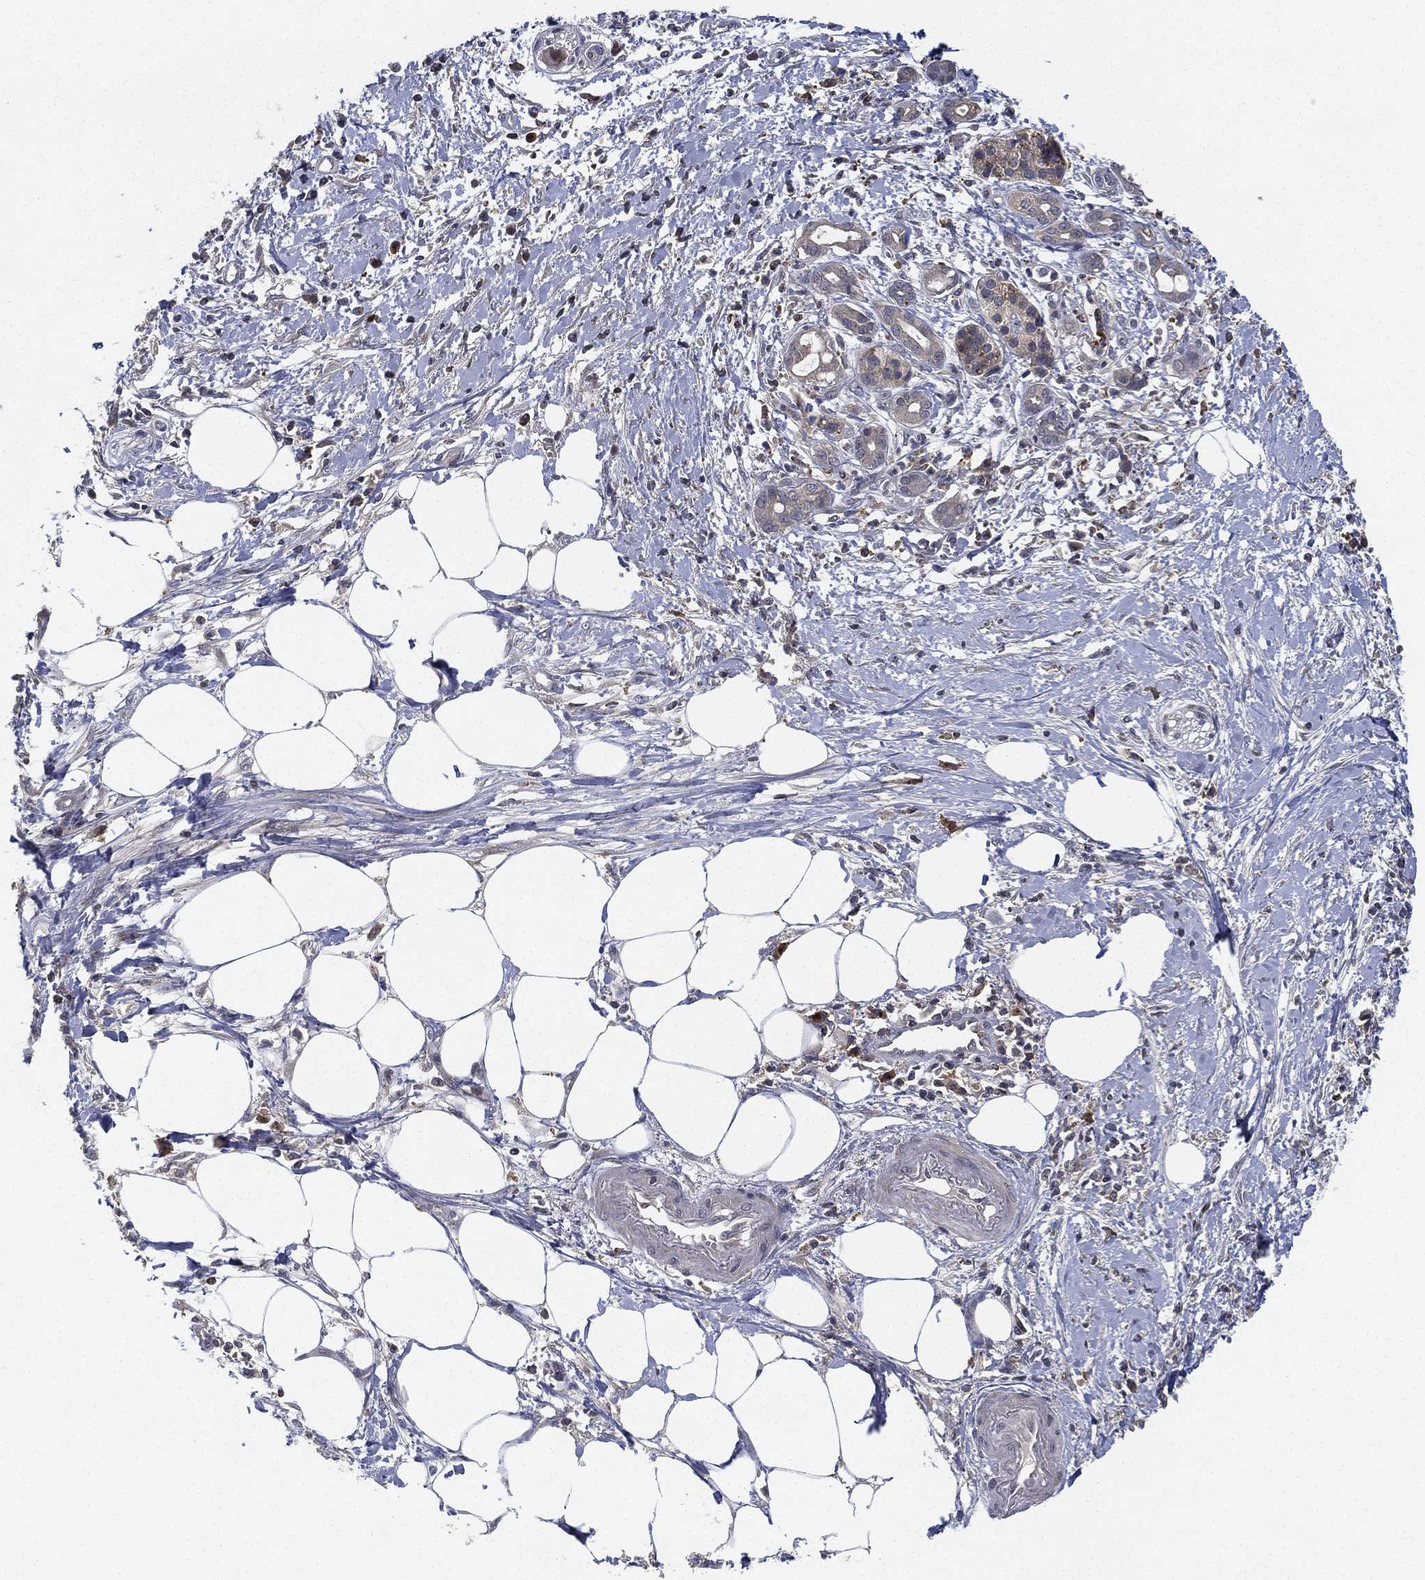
{"staining": {"intensity": "negative", "quantity": "none", "location": "none"}, "tissue": "pancreatic cancer", "cell_type": "Tumor cells", "image_type": "cancer", "snomed": [{"axis": "morphology", "description": "Adenocarcinoma, NOS"}, {"axis": "topography", "description": "Pancreas"}], "caption": "A high-resolution photomicrograph shows immunohistochemistry (IHC) staining of pancreatic cancer (adenocarcinoma), which shows no significant expression in tumor cells.", "gene": "CFAP251", "patient": {"sex": "male", "age": 72}}